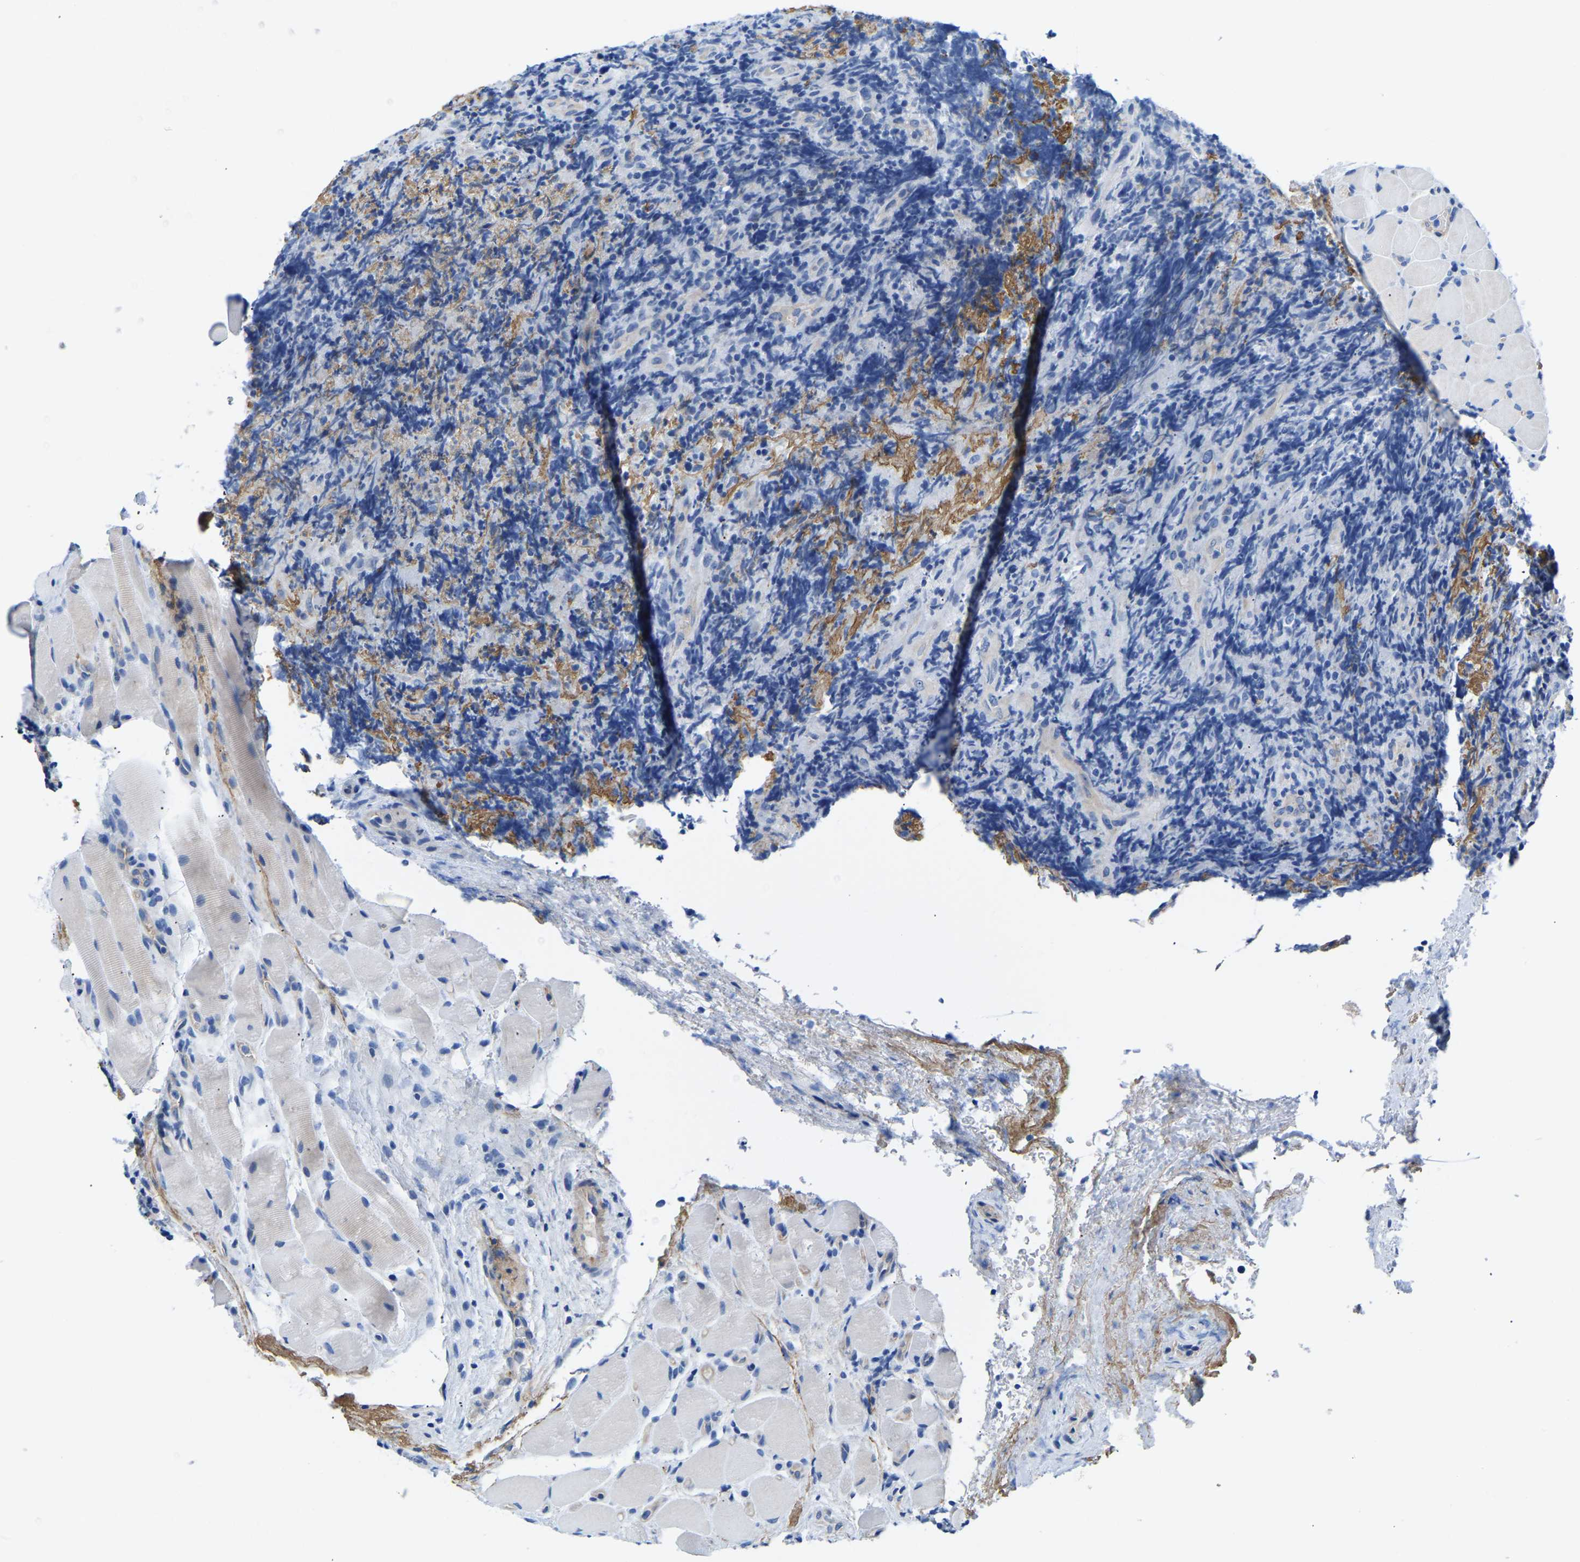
{"staining": {"intensity": "negative", "quantity": "none", "location": "none"}, "tissue": "lymphoma", "cell_type": "Tumor cells", "image_type": "cancer", "snomed": [{"axis": "morphology", "description": "Malignant lymphoma, non-Hodgkin's type, High grade"}, {"axis": "topography", "description": "Tonsil"}], "caption": "Immunohistochemistry (IHC) of human lymphoma reveals no expression in tumor cells.", "gene": "UPK3A", "patient": {"sex": "female", "age": 36}}